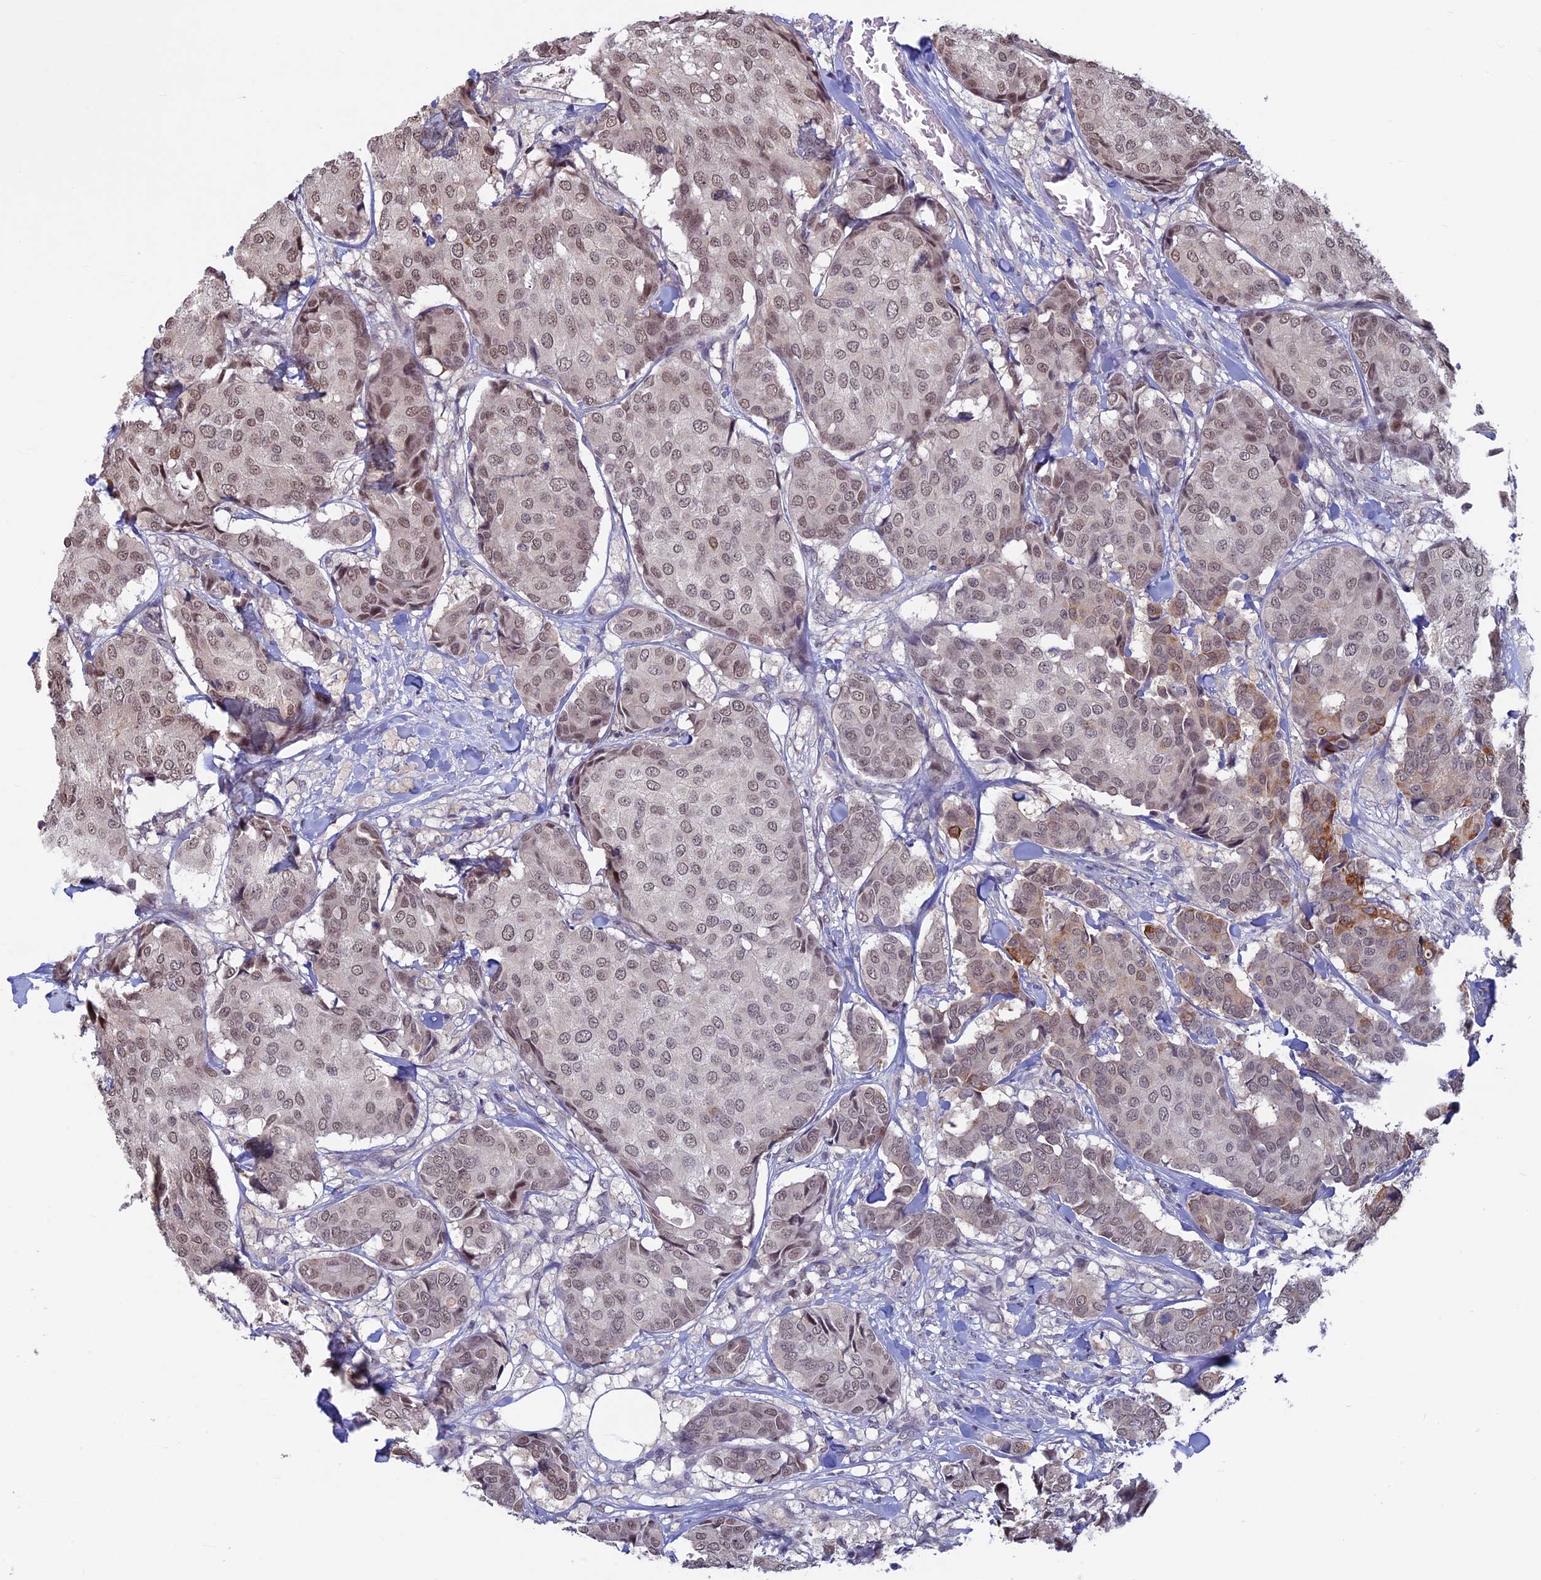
{"staining": {"intensity": "moderate", "quantity": "25%-75%", "location": "cytoplasmic/membranous,nuclear"}, "tissue": "breast cancer", "cell_type": "Tumor cells", "image_type": "cancer", "snomed": [{"axis": "morphology", "description": "Duct carcinoma"}, {"axis": "topography", "description": "Breast"}], "caption": "The immunohistochemical stain labels moderate cytoplasmic/membranous and nuclear expression in tumor cells of intraductal carcinoma (breast) tissue.", "gene": "SPIRE1", "patient": {"sex": "female", "age": 75}}